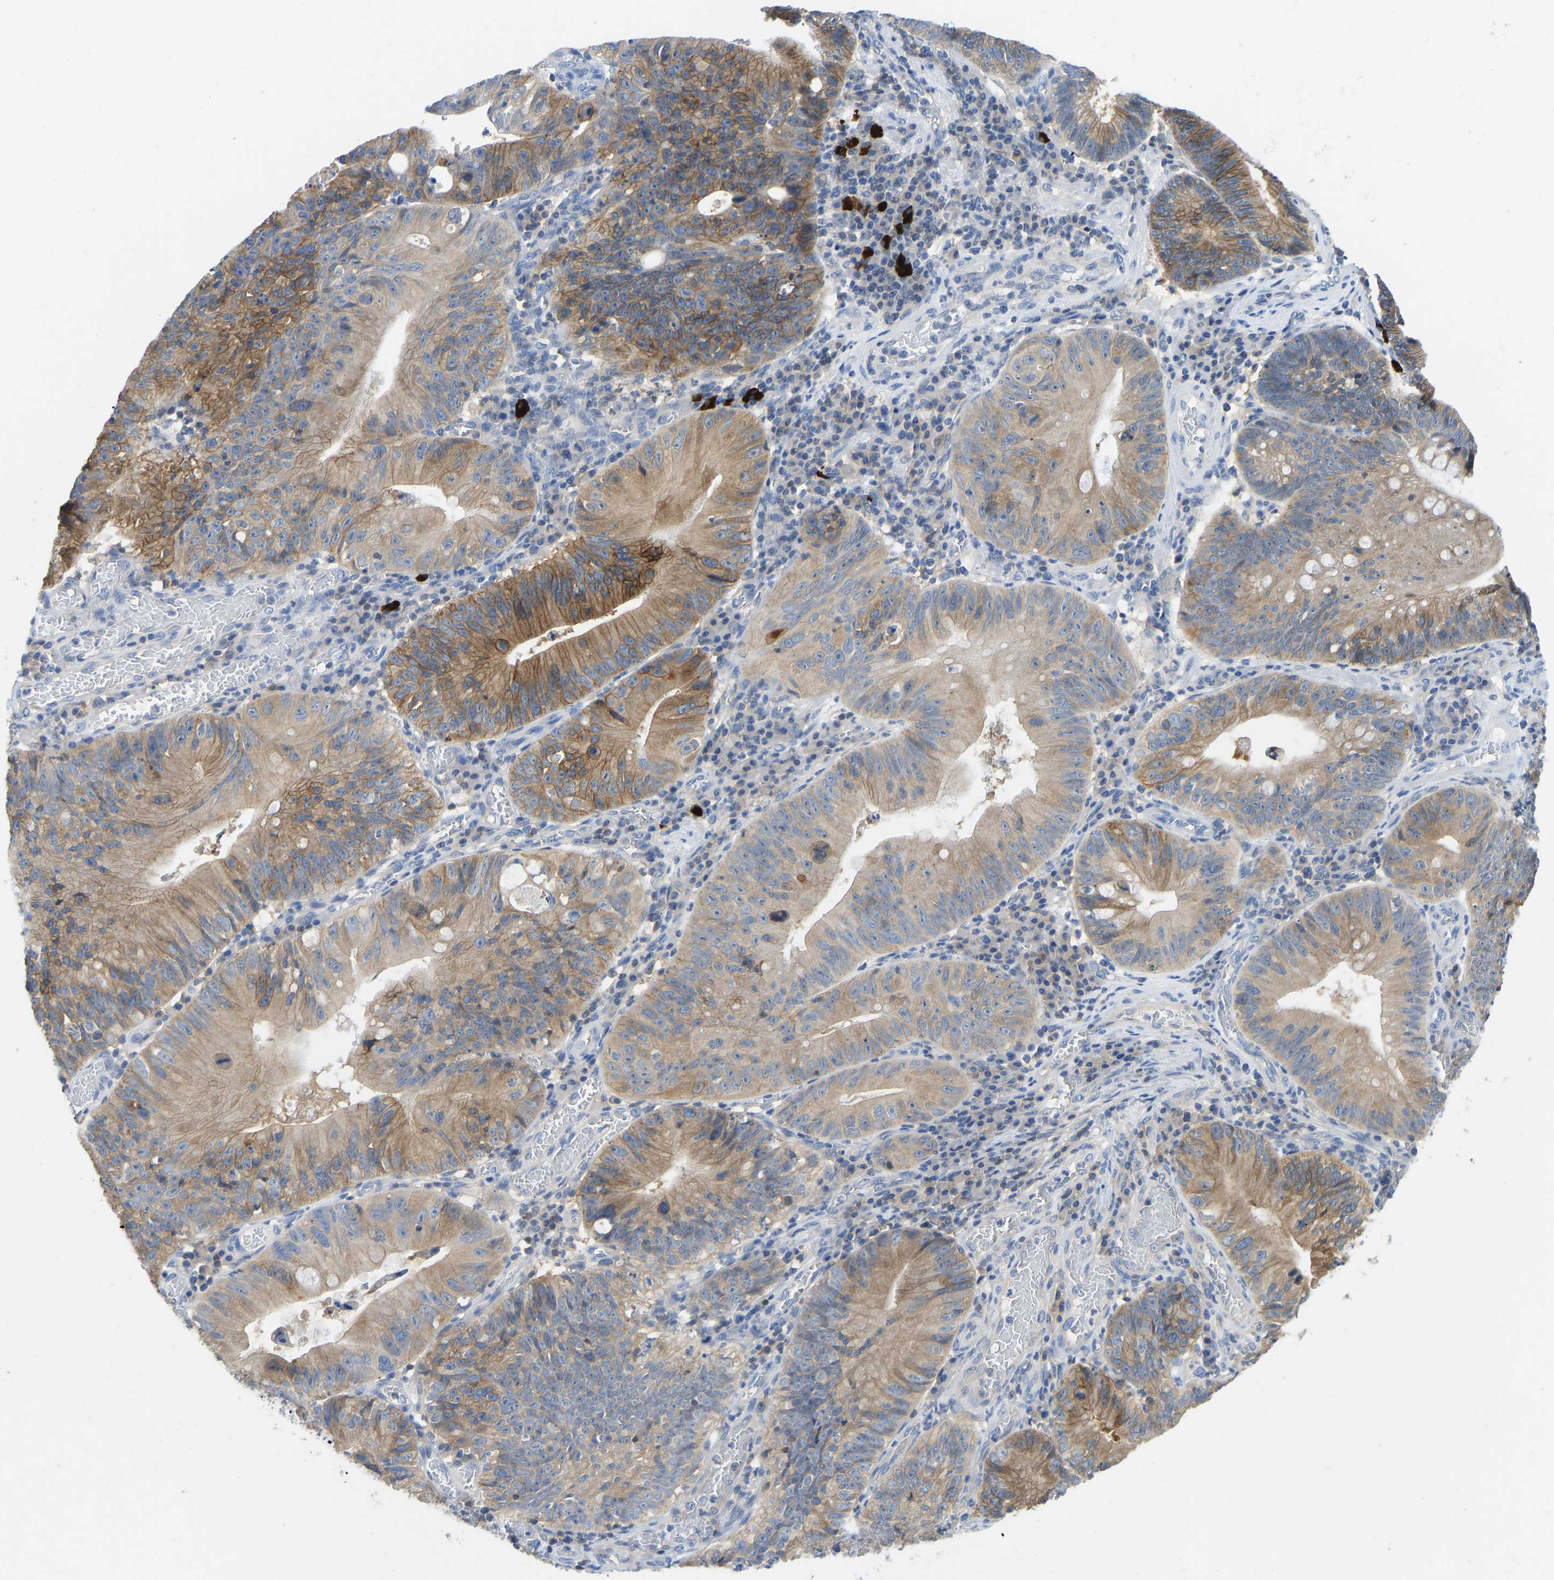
{"staining": {"intensity": "moderate", "quantity": ">75%", "location": "cytoplasmic/membranous"}, "tissue": "stomach cancer", "cell_type": "Tumor cells", "image_type": "cancer", "snomed": [{"axis": "morphology", "description": "Adenocarcinoma, NOS"}, {"axis": "topography", "description": "Stomach"}], "caption": "A micrograph of human adenocarcinoma (stomach) stained for a protein demonstrates moderate cytoplasmic/membranous brown staining in tumor cells. (DAB = brown stain, brightfield microscopy at high magnification).", "gene": "NDRG3", "patient": {"sex": "male", "age": 59}}